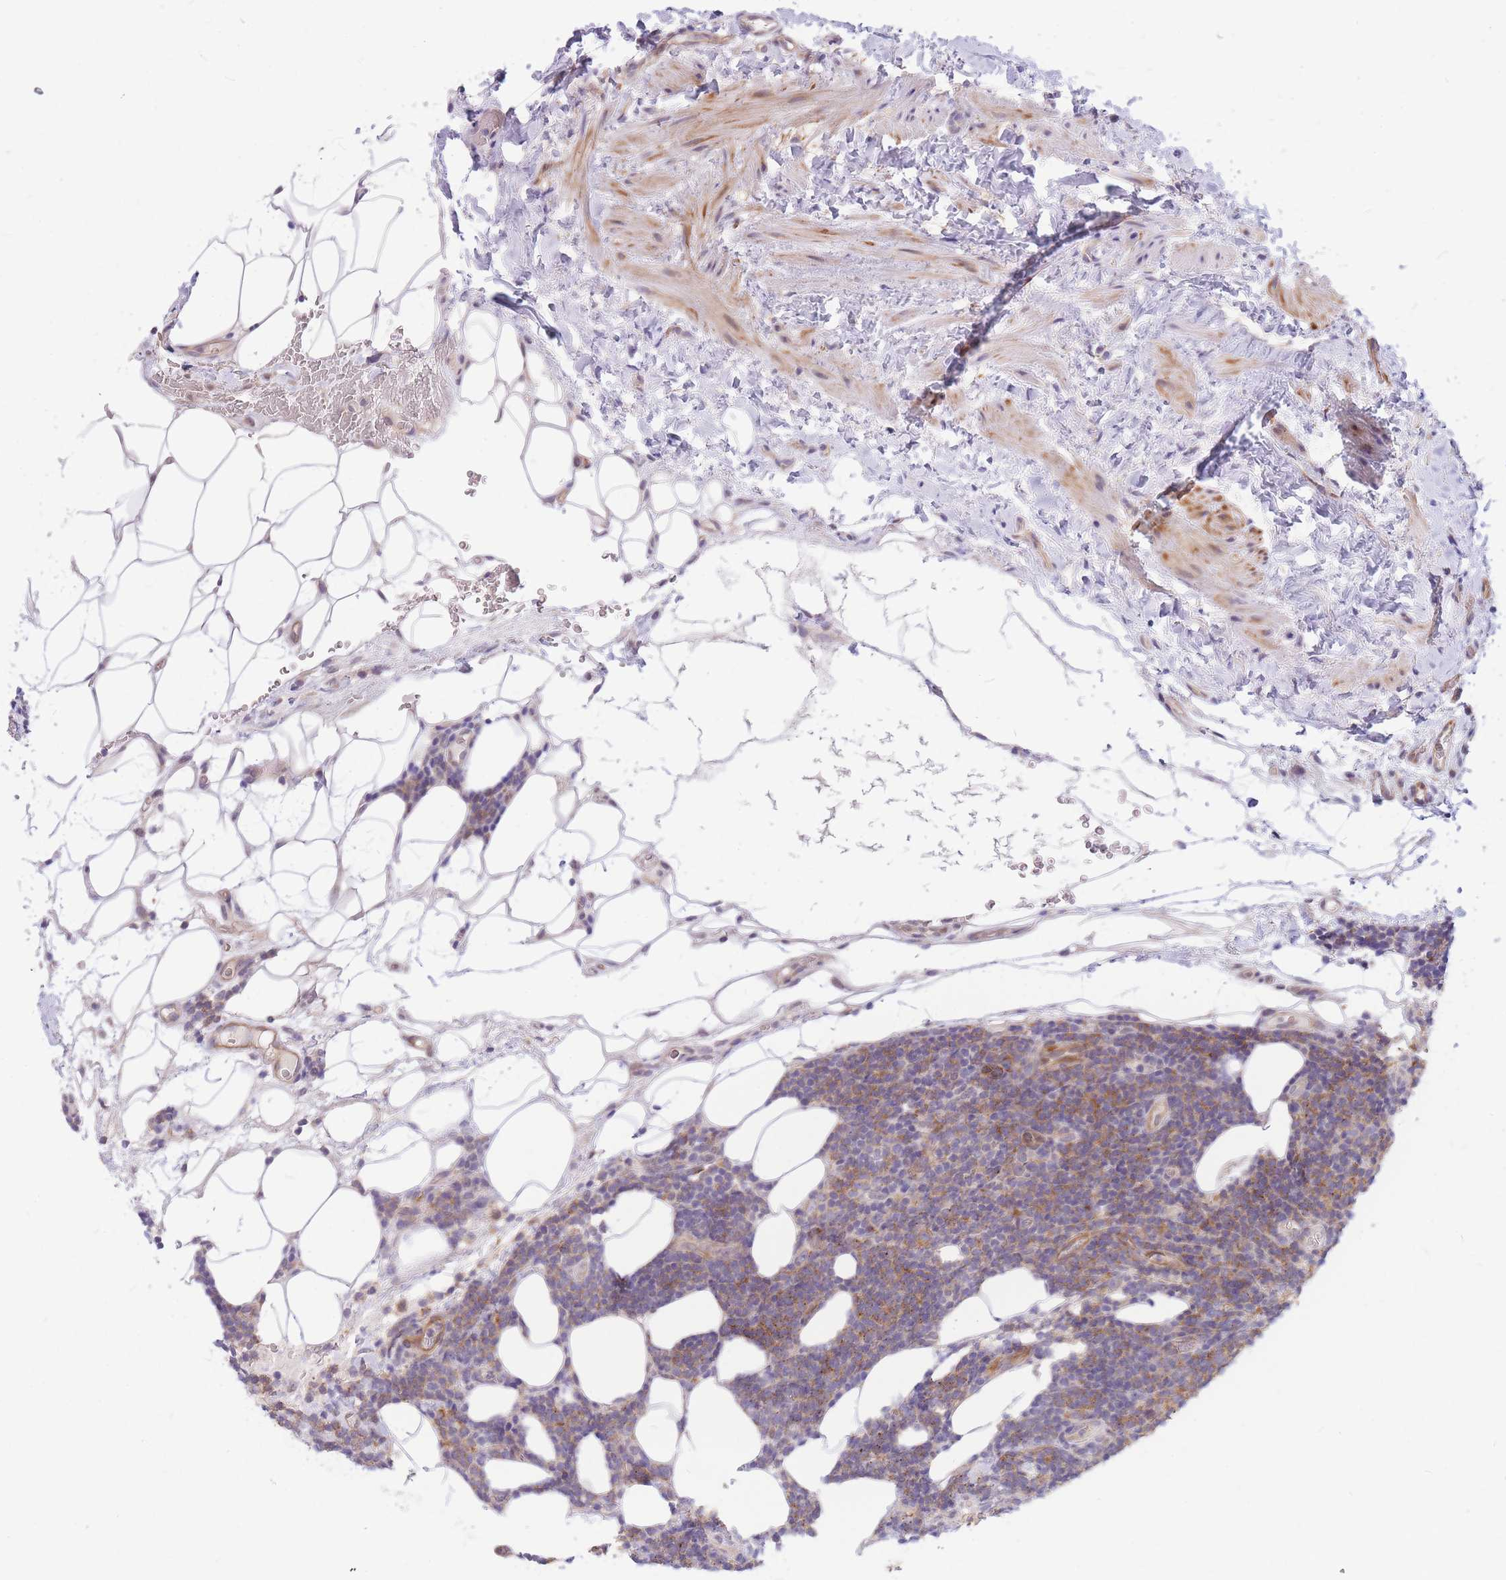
{"staining": {"intensity": "moderate", "quantity": "<25%", "location": "cytoplasmic/membranous"}, "tissue": "lymphoma", "cell_type": "Tumor cells", "image_type": "cancer", "snomed": [{"axis": "morphology", "description": "Malignant lymphoma, non-Hodgkin's type, Low grade"}, {"axis": "topography", "description": "Lymph node"}], "caption": "Malignant lymphoma, non-Hodgkin's type (low-grade) stained with a protein marker shows moderate staining in tumor cells.", "gene": "TCF20", "patient": {"sex": "male", "age": 66}}